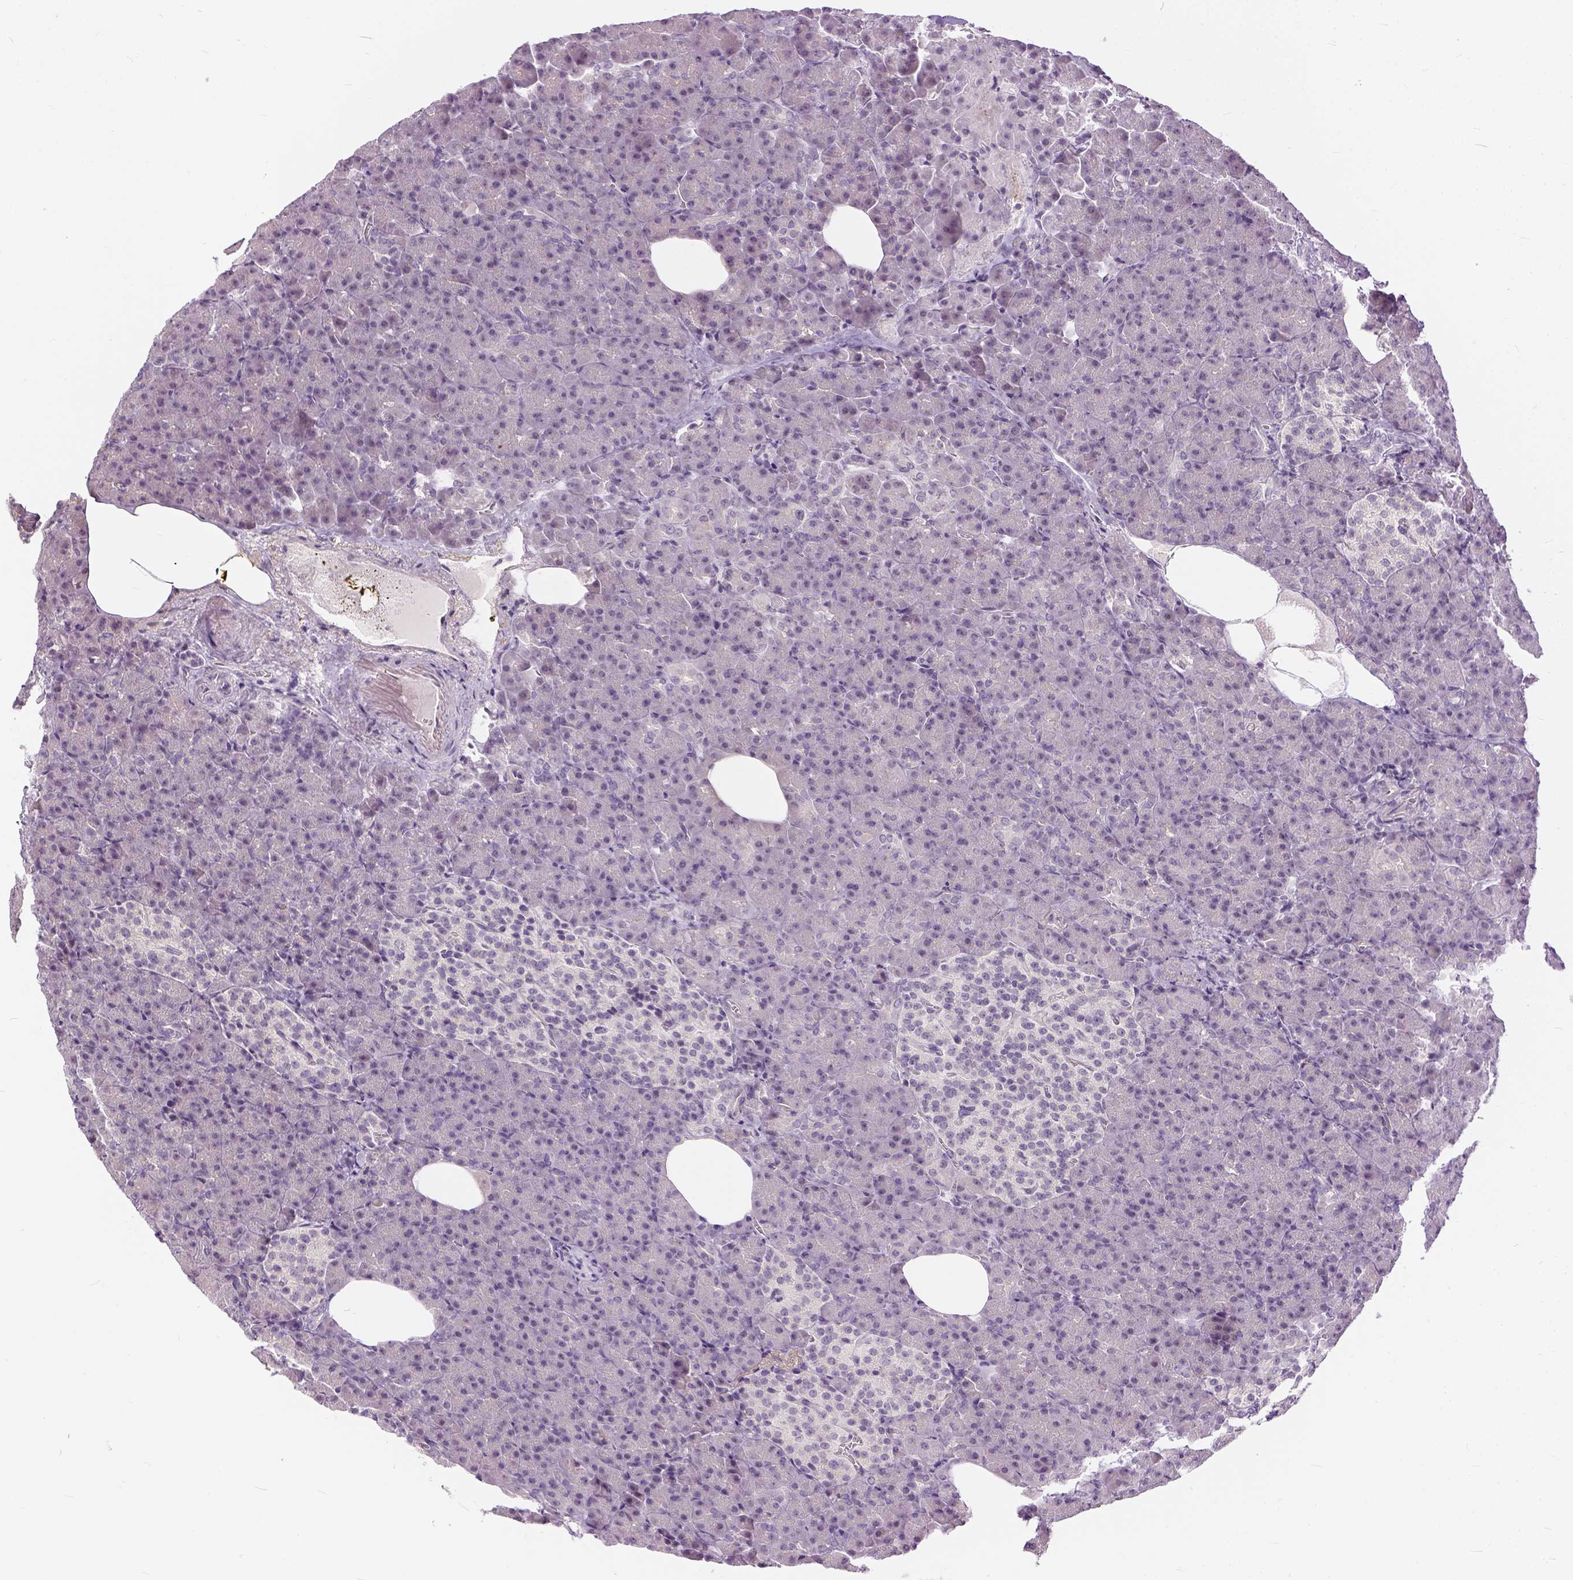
{"staining": {"intensity": "negative", "quantity": "none", "location": "none"}, "tissue": "pancreas", "cell_type": "Exocrine glandular cells", "image_type": "normal", "snomed": [{"axis": "morphology", "description": "Normal tissue, NOS"}, {"axis": "topography", "description": "Pancreas"}], "caption": "High power microscopy photomicrograph of an IHC photomicrograph of benign pancreas, revealing no significant expression in exocrine glandular cells.", "gene": "ANO2", "patient": {"sex": "female", "age": 74}}